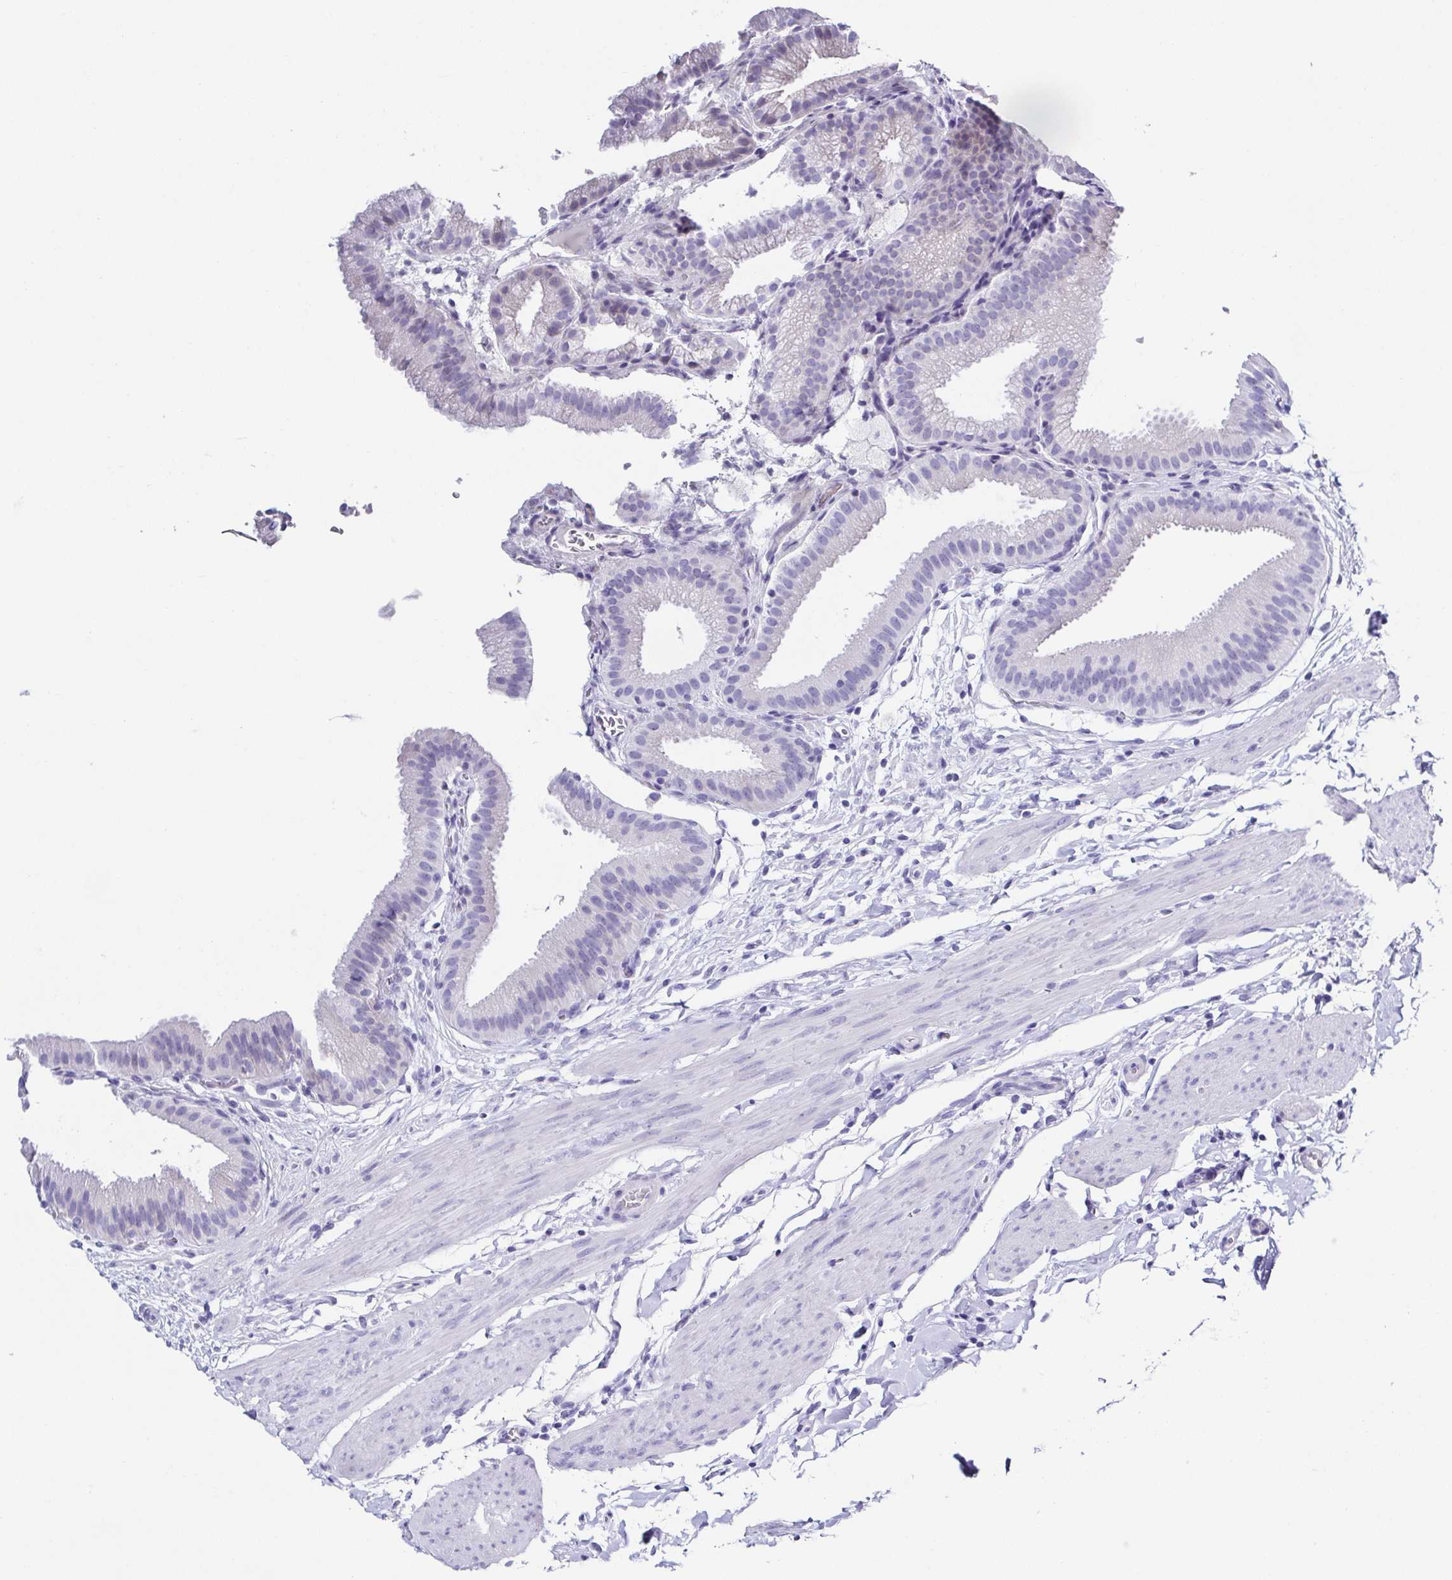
{"staining": {"intensity": "negative", "quantity": "none", "location": "none"}, "tissue": "gallbladder", "cell_type": "Glandular cells", "image_type": "normal", "snomed": [{"axis": "morphology", "description": "Normal tissue, NOS"}, {"axis": "topography", "description": "Gallbladder"}], "caption": "Immunohistochemical staining of normal human gallbladder exhibits no significant staining in glandular cells.", "gene": "TNNT2", "patient": {"sex": "female", "age": 63}}